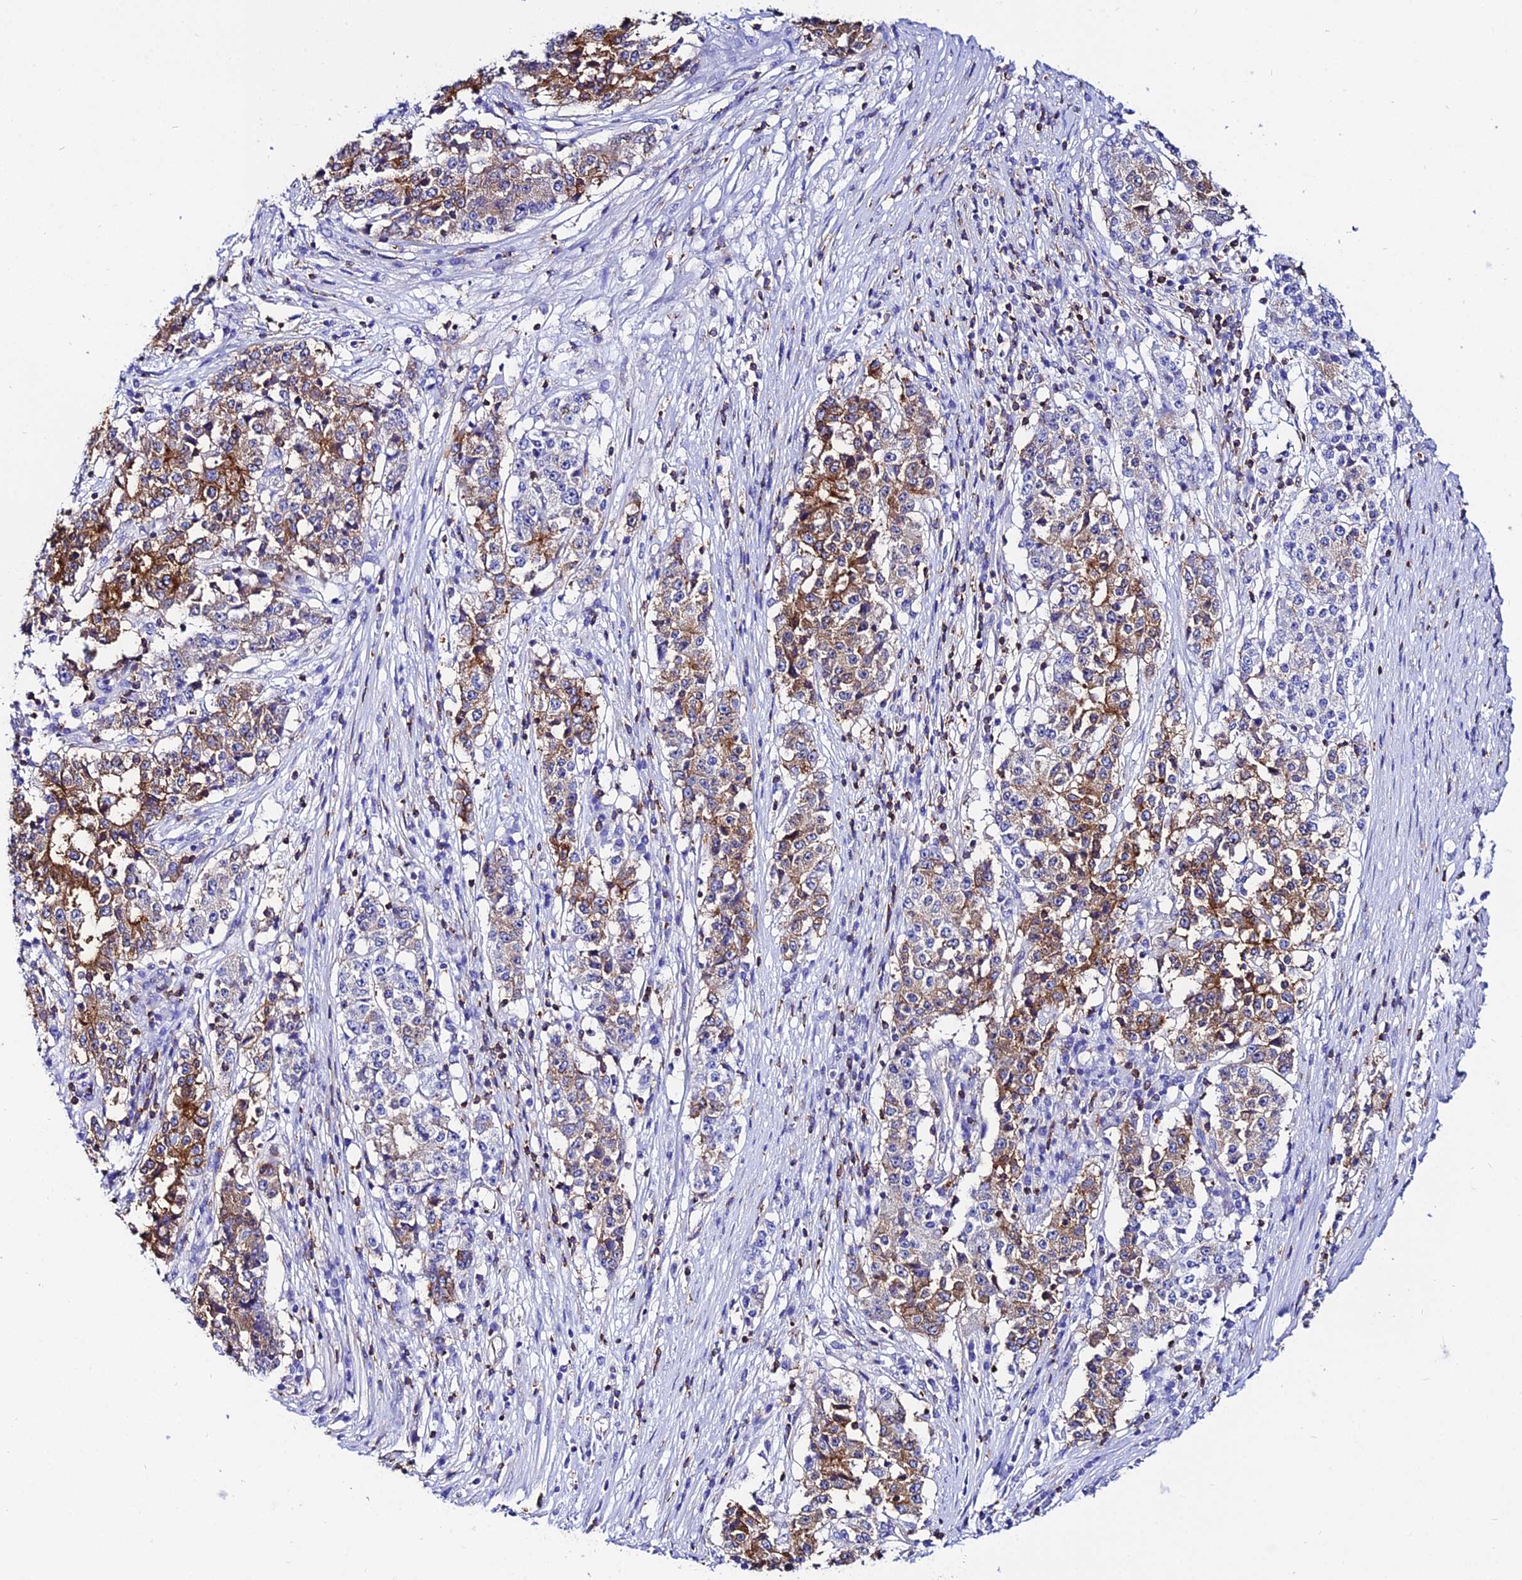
{"staining": {"intensity": "moderate", "quantity": "25%-75%", "location": "cytoplasmic/membranous"}, "tissue": "stomach cancer", "cell_type": "Tumor cells", "image_type": "cancer", "snomed": [{"axis": "morphology", "description": "Adenocarcinoma, NOS"}, {"axis": "topography", "description": "Stomach"}], "caption": "This is a histology image of immunohistochemistry staining of stomach adenocarcinoma, which shows moderate positivity in the cytoplasmic/membranous of tumor cells.", "gene": "S100A16", "patient": {"sex": "male", "age": 59}}